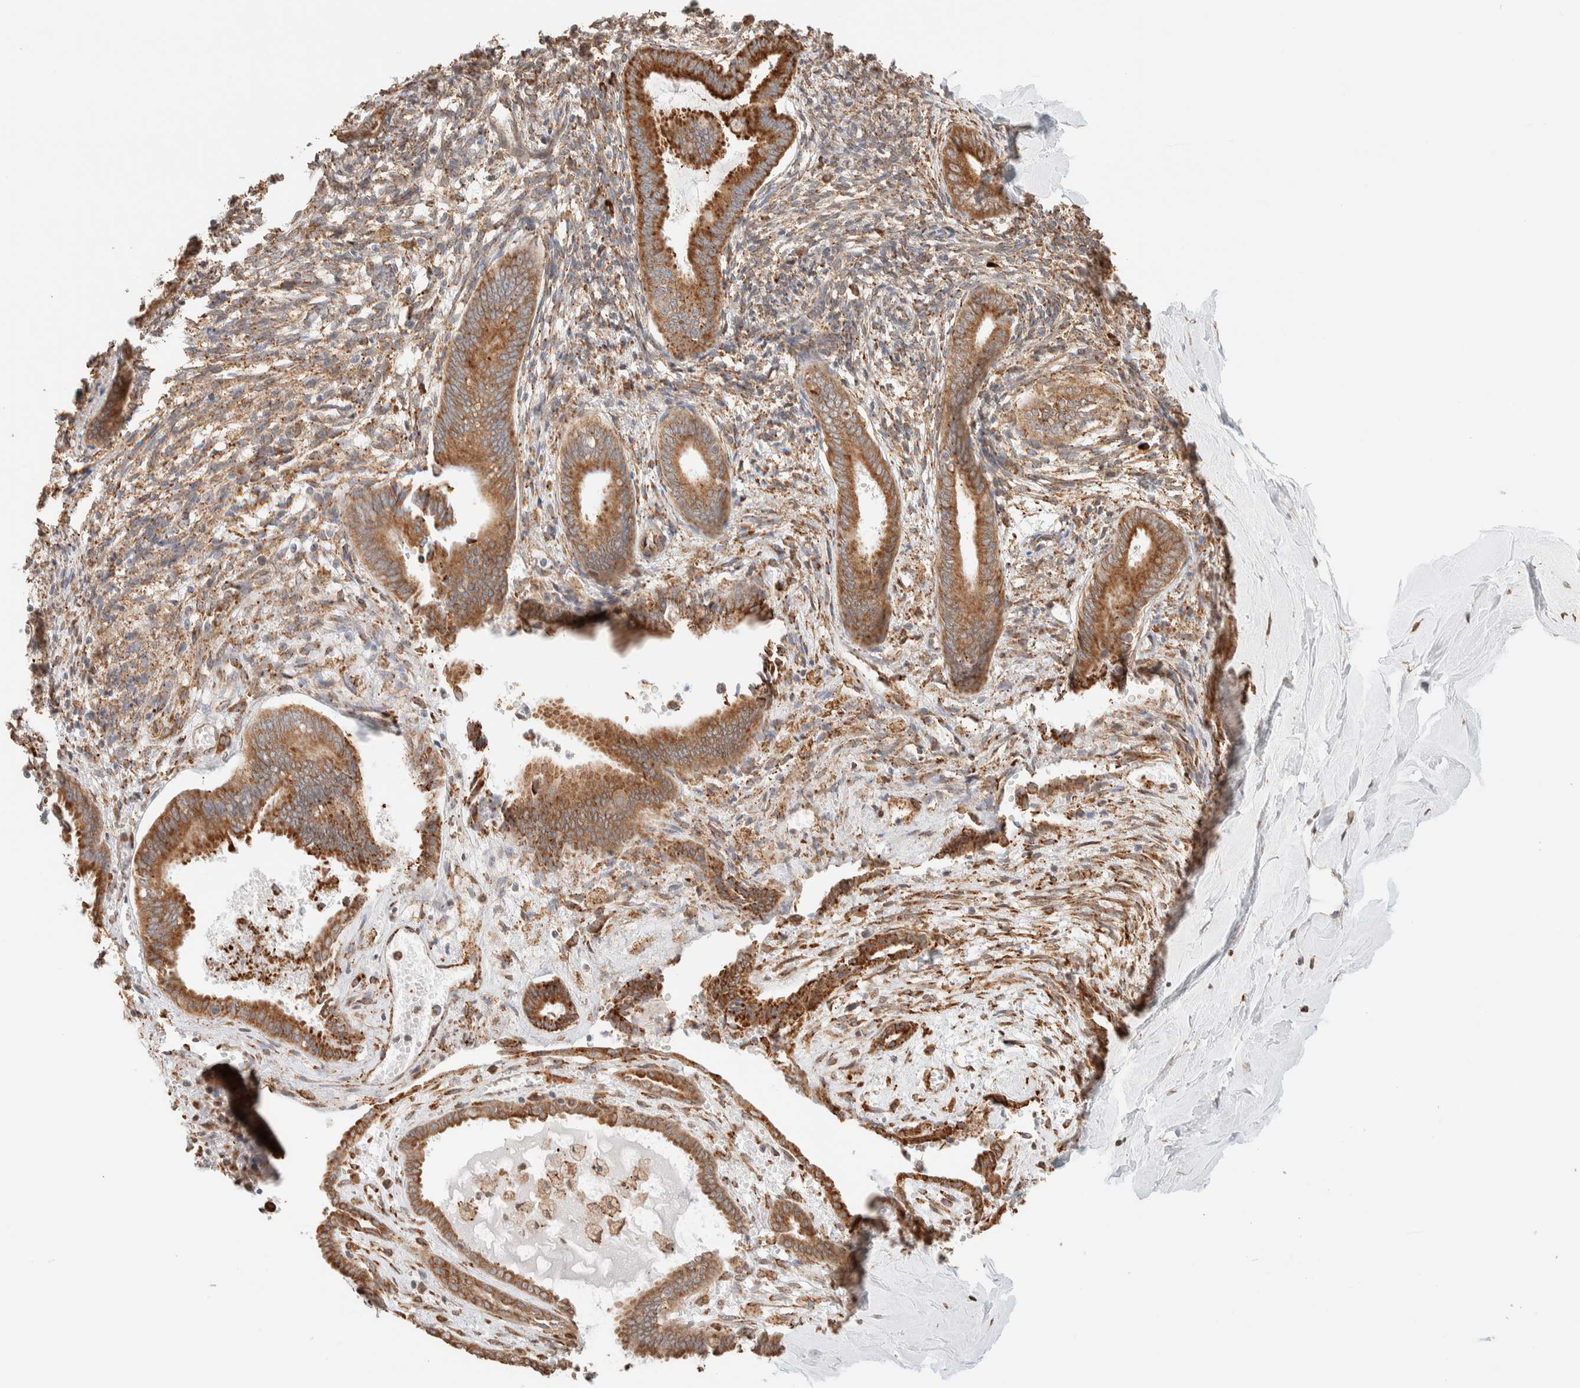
{"staining": {"intensity": "moderate", "quantity": "25%-75%", "location": "cytoplasmic/membranous"}, "tissue": "endometrium", "cell_type": "Cells in endometrial stroma", "image_type": "normal", "snomed": [{"axis": "morphology", "description": "Normal tissue, NOS"}, {"axis": "topography", "description": "Endometrium"}], "caption": "About 25%-75% of cells in endometrial stroma in unremarkable human endometrium reveal moderate cytoplasmic/membranous protein staining as visualized by brown immunohistochemical staining.", "gene": "INTS1", "patient": {"sex": "female", "age": 56}}